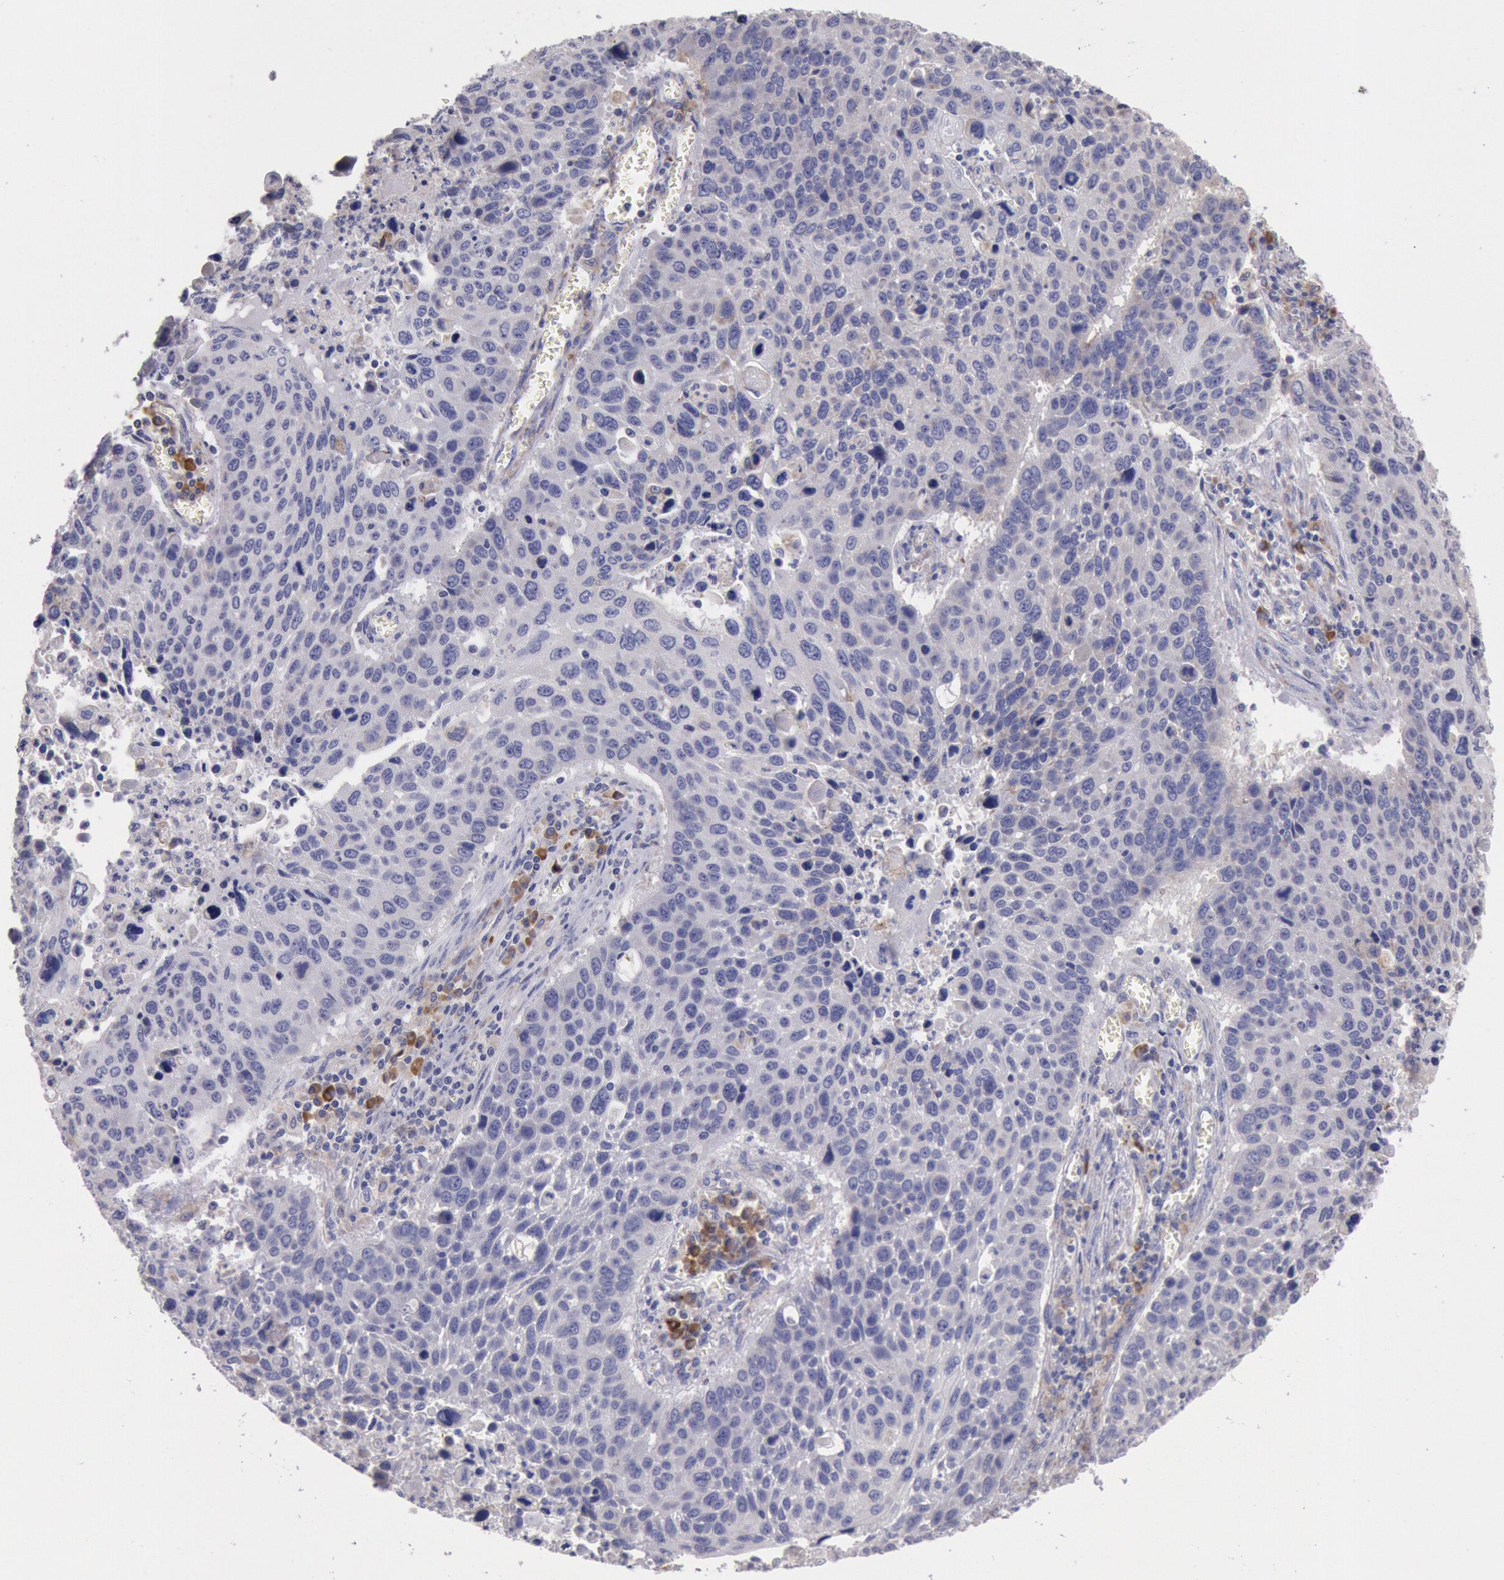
{"staining": {"intensity": "negative", "quantity": "none", "location": "none"}, "tissue": "lung cancer", "cell_type": "Tumor cells", "image_type": "cancer", "snomed": [{"axis": "morphology", "description": "Squamous cell carcinoma, NOS"}, {"axis": "topography", "description": "Lung"}], "caption": "This is an immunohistochemistry histopathology image of human squamous cell carcinoma (lung). There is no staining in tumor cells.", "gene": "GAL3ST1", "patient": {"sex": "male", "age": 68}}